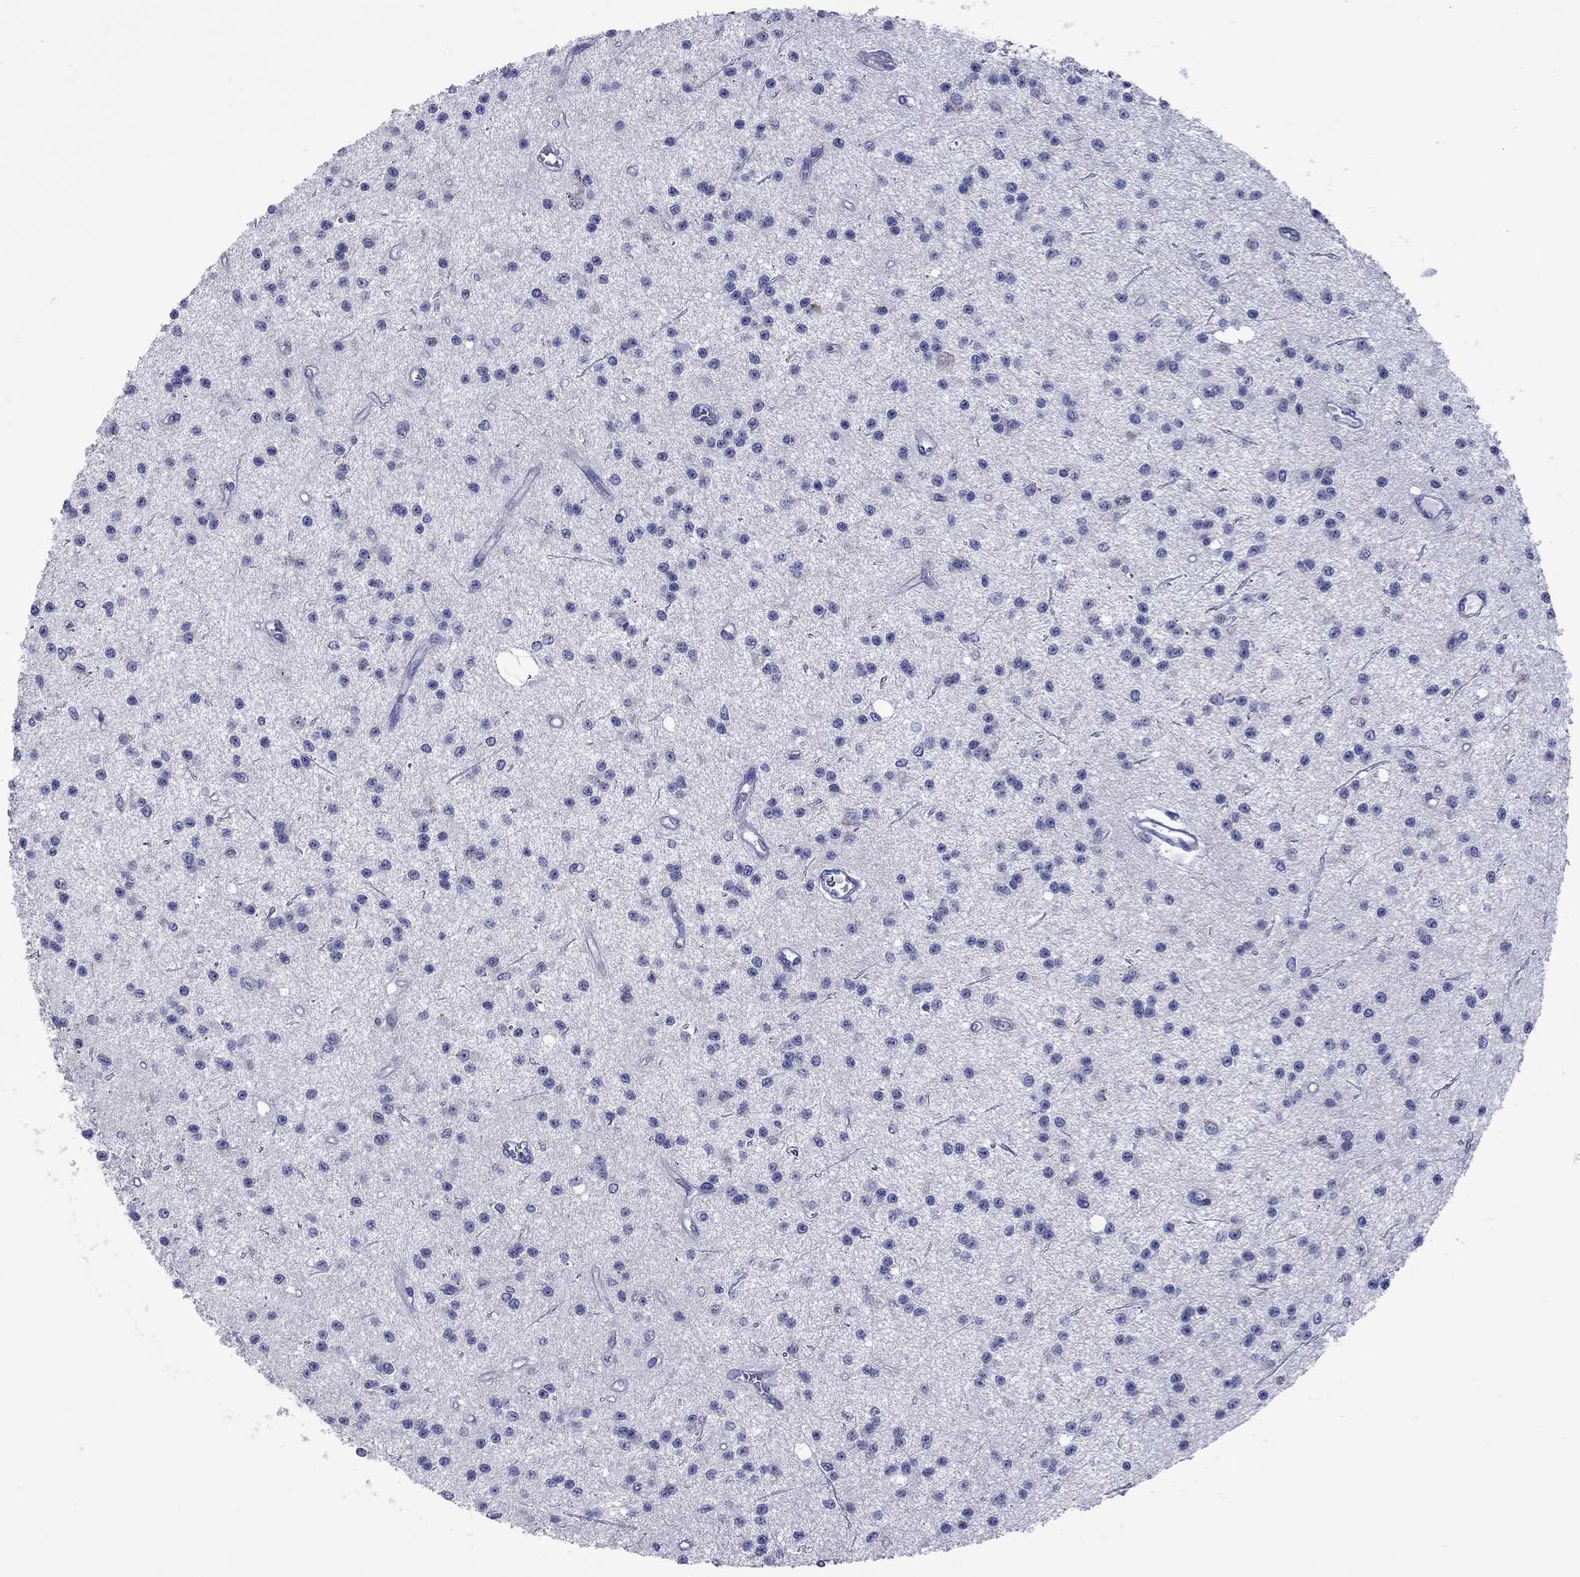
{"staining": {"intensity": "negative", "quantity": "none", "location": "none"}, "tissue": "glioma", "cell_type": "Tumor cells", "image_type": "cancer", "snomed": [{"axis": "morphology", "description": "Glioma, malignant, Low grade"}, {"axis": "topography", "description": "Brain"}], "caption": "There is no significant expression in tumor cells of glioma.", "gene": "VSIG10", "patient": {"sex": "male", "age": 27}}